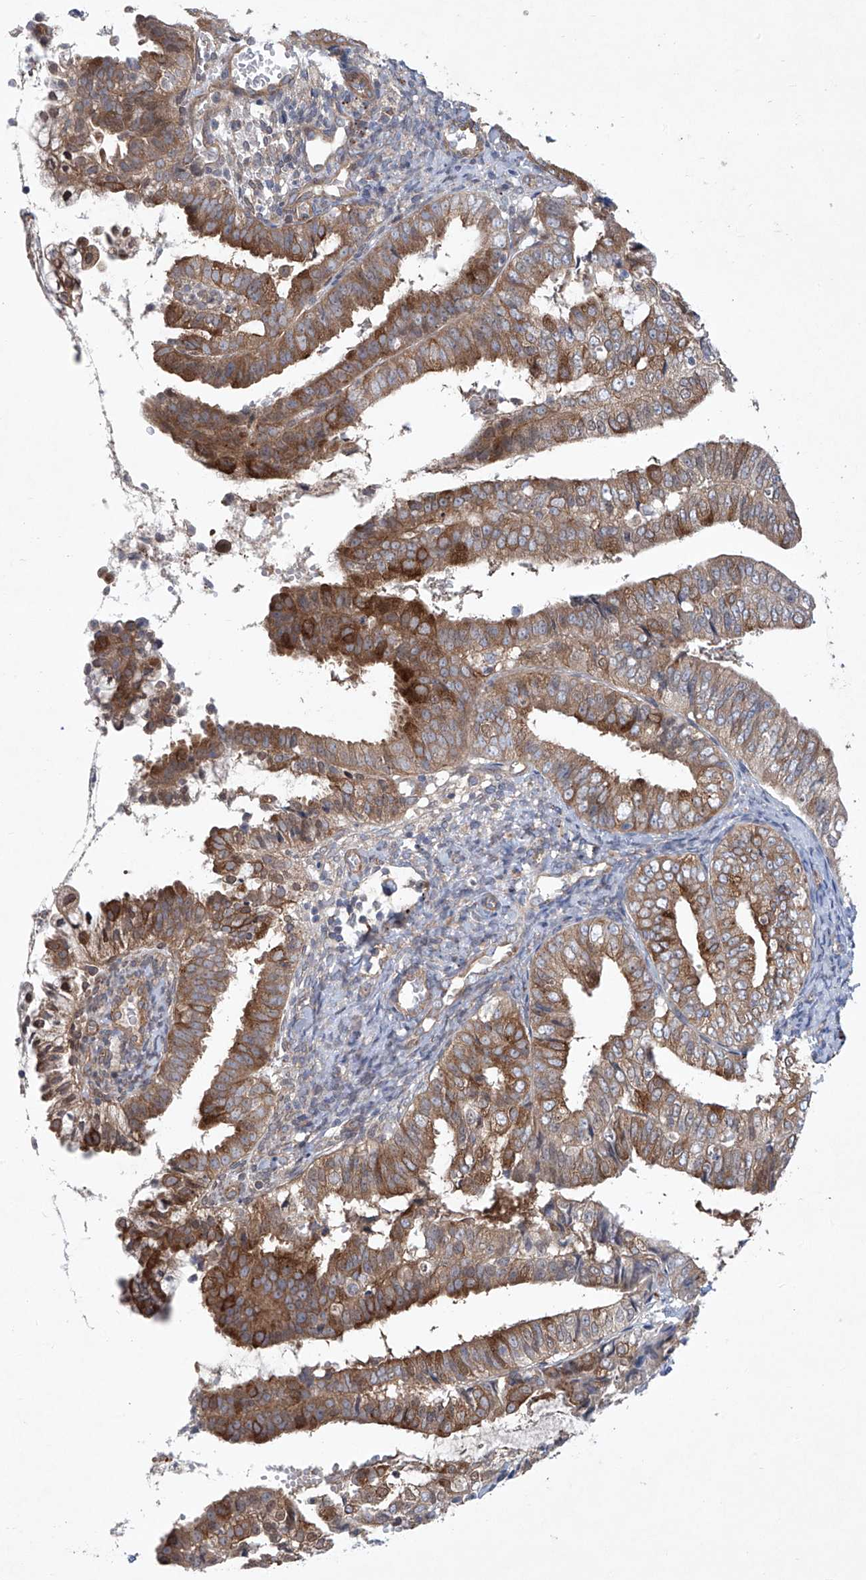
{"staining": {"intensity": "moderate", "quantity": ">75%", "location": "cytoplasmic/membranous"}, "tissue": "endometrial cancer", "cell_type": "Tumor cells", "image_type": "cancer", "snomed": [{"axis": "morphology", "description": "Adenocarcinoma, NOS"}, {"axis": "topography", "description": "Endometrium"}], "caption": "Protein staining displays moderate cytoplasmic/membranous staining in approximately >75% of tumor cells in endometrial cancer (adenocarcinoma).", "gene": "KLC4", "patient": {"sex": "female", "age": 63}}